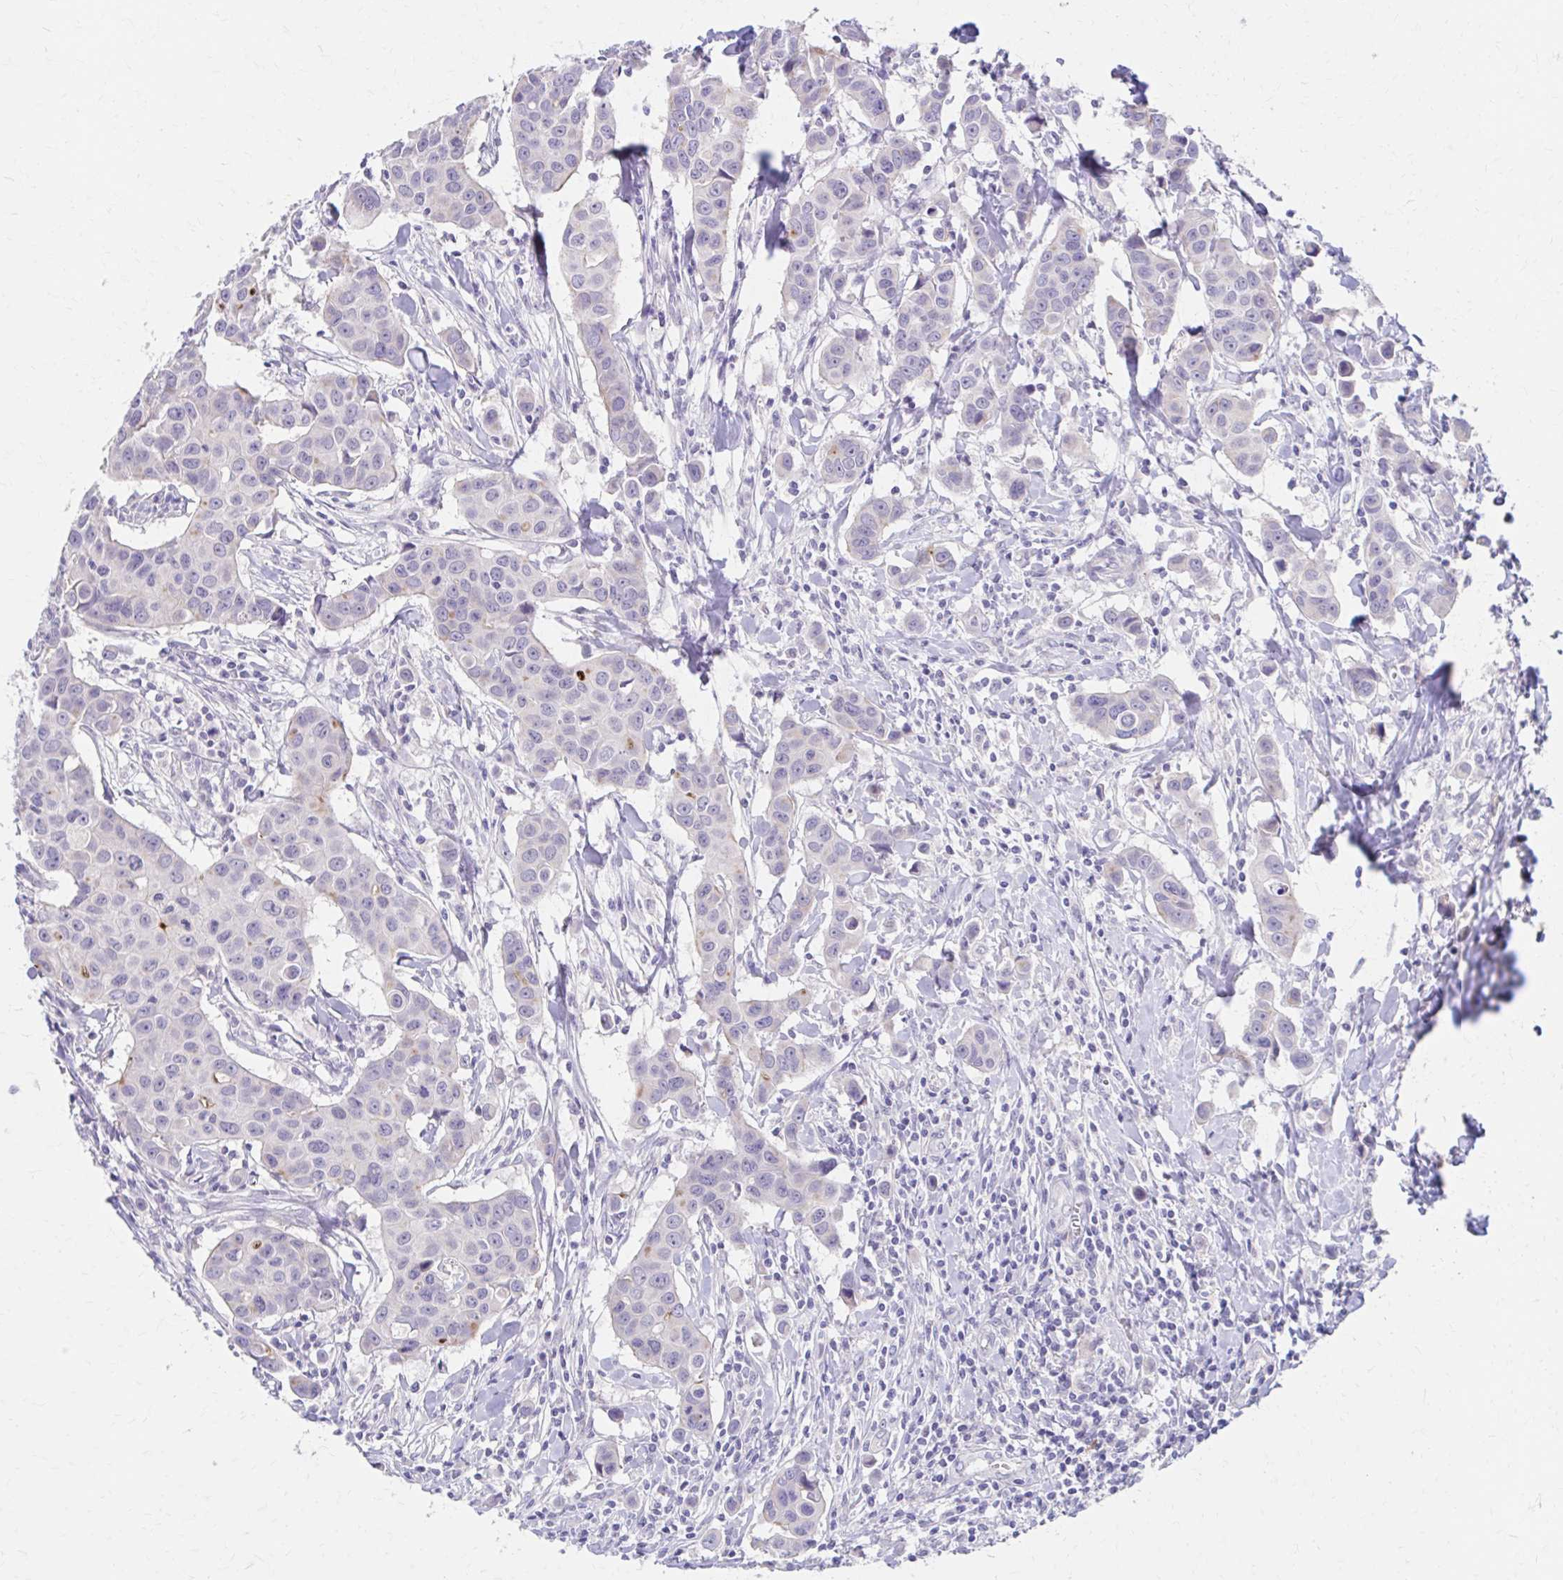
{"staining": {"intensity": "negative", "quantity": "none", "location": "none"}, "tissue": "breast cancer", "cell_type": "Tumor cells", "image_type": "cancer", "snomed": [{"axis": "morphology", "description": "Duct carcinoma"}, {"axis": "topography", "description": "Breast"}], "caption": "This histopathology image is of infiltrating ductal carcinoma (breast) stained with immunohistochemistry (IHC) to label a protein in brown with the nuclei are counter-stained blue. There is no expression in tumor cells. The staining was performed using DAB (3,3'-diaminobenzidine) to visualize the protein expression in brown, while the nuclei were stained in blue with hematoxylin (Magnification: 20x).", "gene": "AZGP1", "patient": {"sex": "female", "age": 24}}